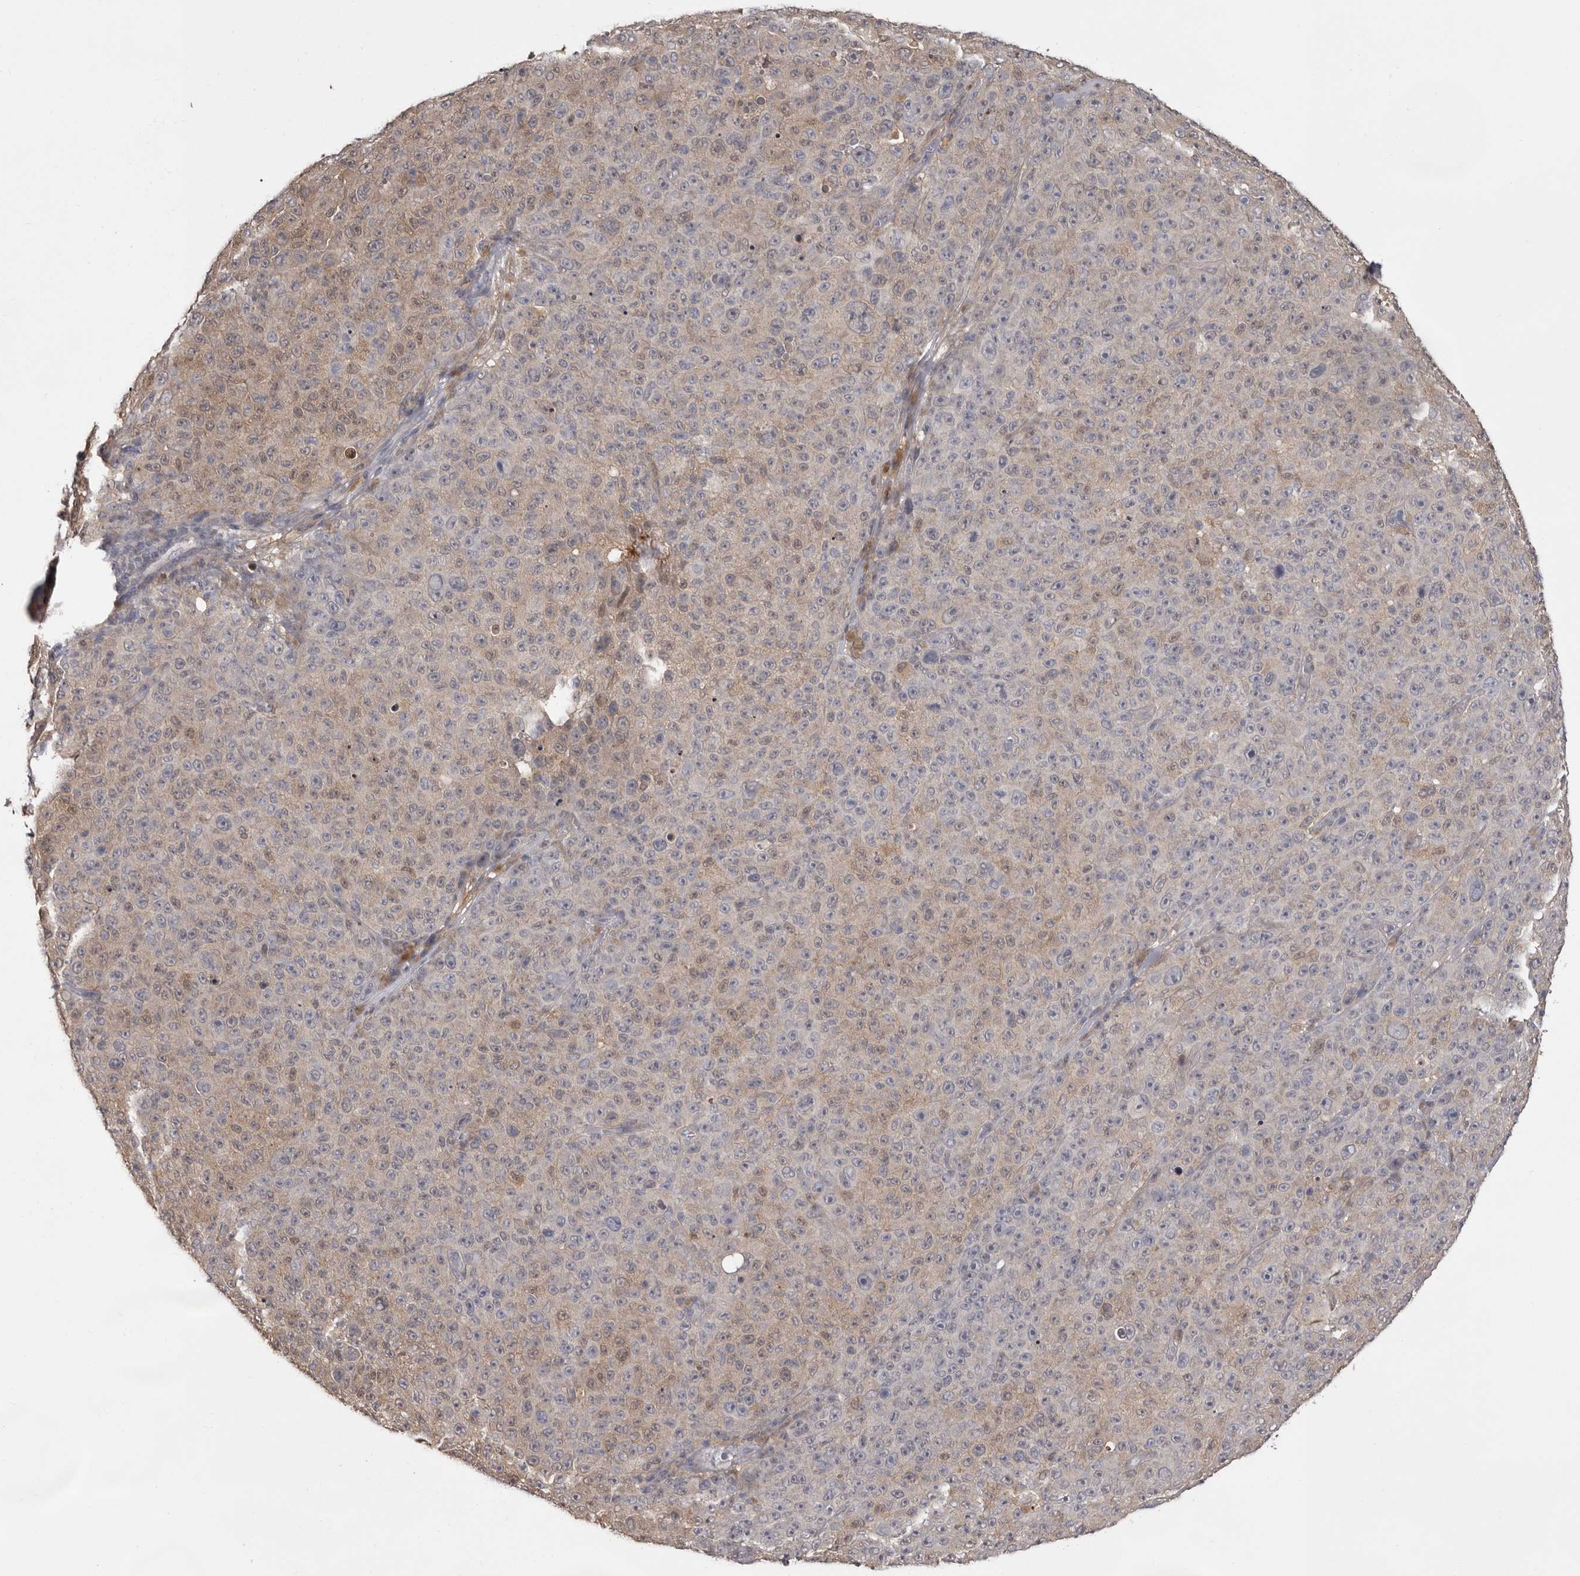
{"staining": {"intensity": "weak", "quantity": "<25%", "location": "cytoplasmic/membranous"}, "tissue": "melanoma", "cell_type": "Tumor cells", "image_type": "cancer", "snomed": [{"axis": "morphology", "description": "Malignant melanoma, NOS"}, {"axis": "topography", "description": "Skin"}], "caption": "Tumor cells are negative for brown protein staining in melanoma.", "gene": "MDH1", "patient": {"sex": "female", "age": 82}}